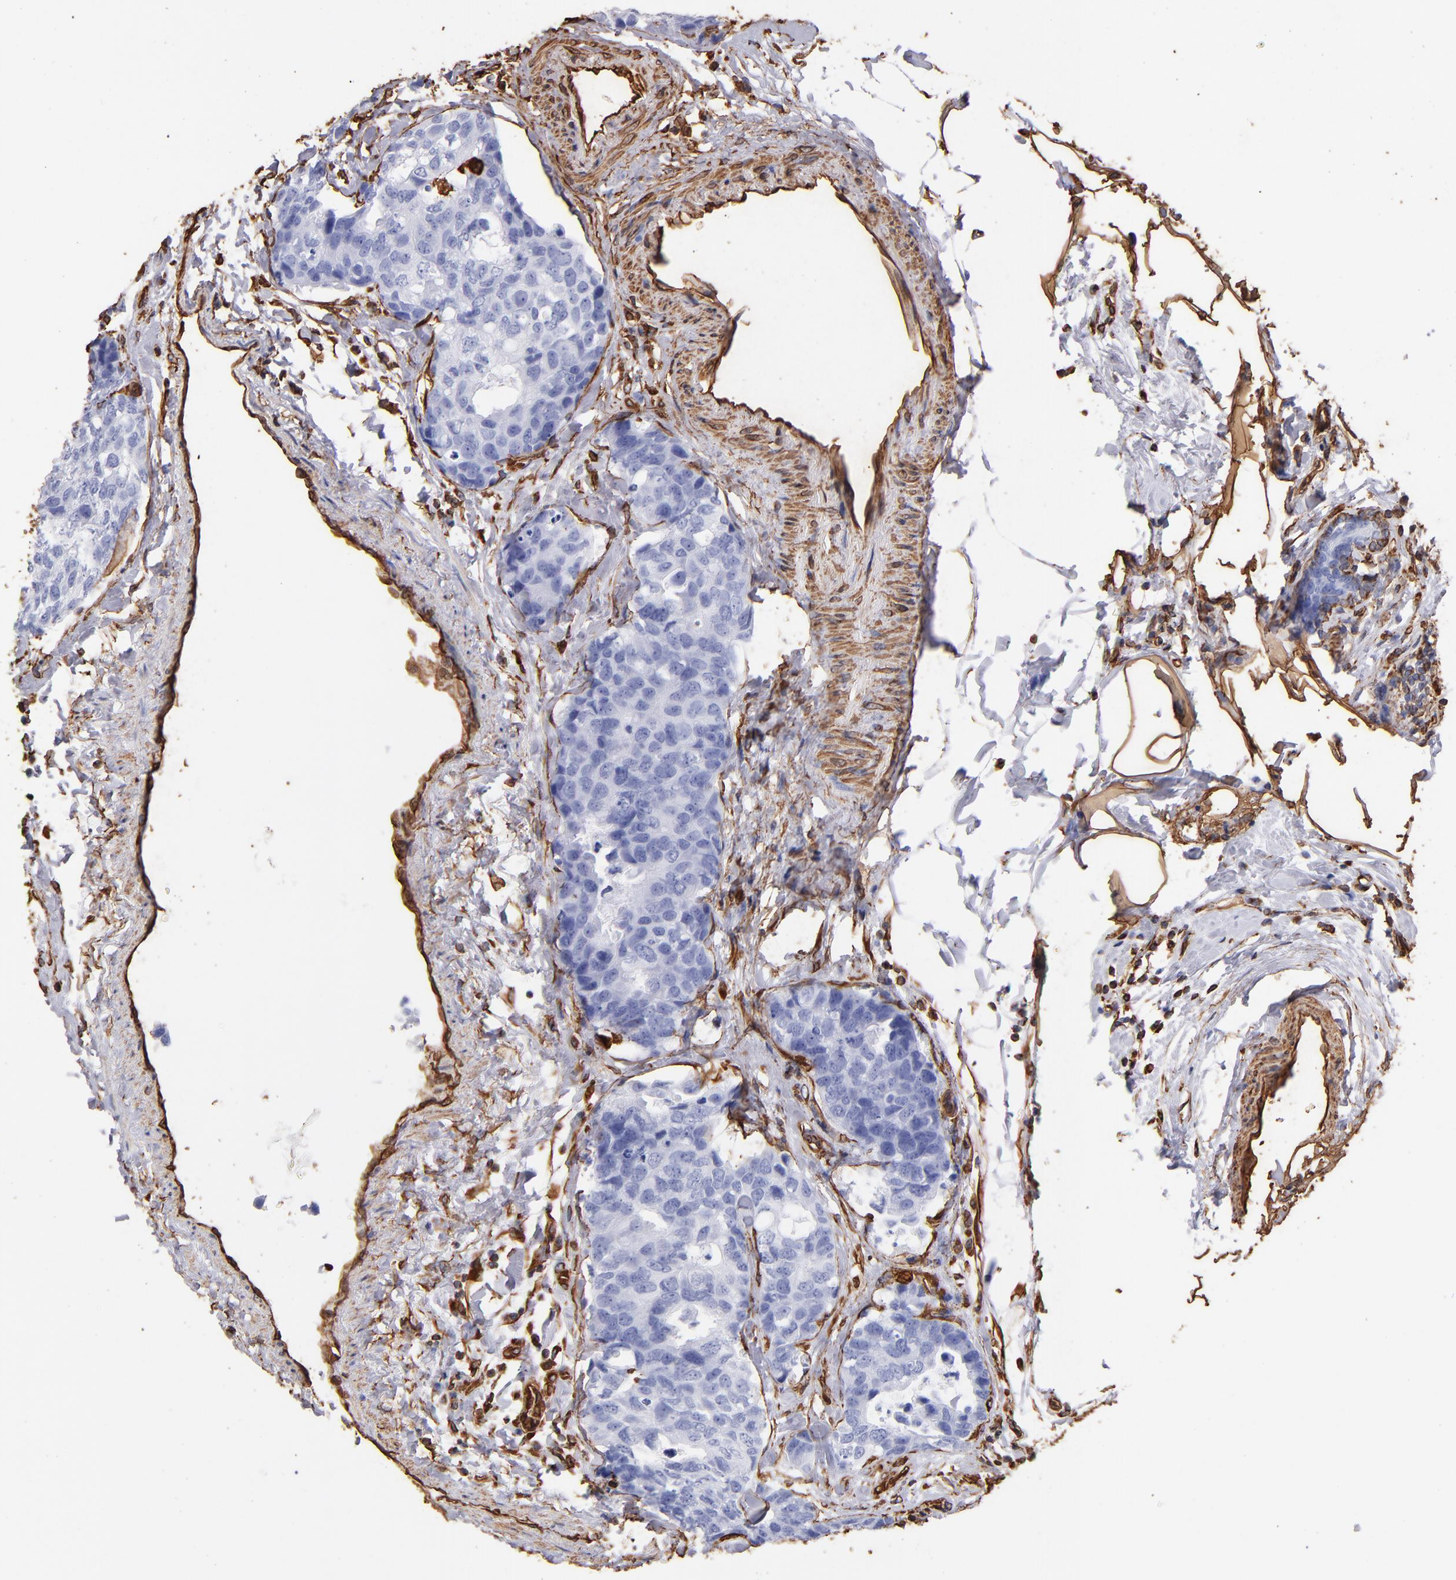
{"staining": {"intensity": "negative", "quantity": "none", "location": "none"}, "tissue": "breast cancer", "cell_type": "Tumor cells", "image_type": "cancer", "snomed": [{"axis": "morphology", "description": "Normal tissue, NOS"}, {"axis": "morphology", "description": "Duct carcinoma"}, {"axis": "topography", "description": "Breast"}], "caption": "Immunohistochemistry photomicrograph of neoplastic tissue: breast cancer (infiltrating ductal carcinoma) stained with DAB (3,3'-diaminobenzidine) reveals no significant protein positivity in tumor cells.", "gene": "VIM", "patient": {"sex": "female", "age": 50}}